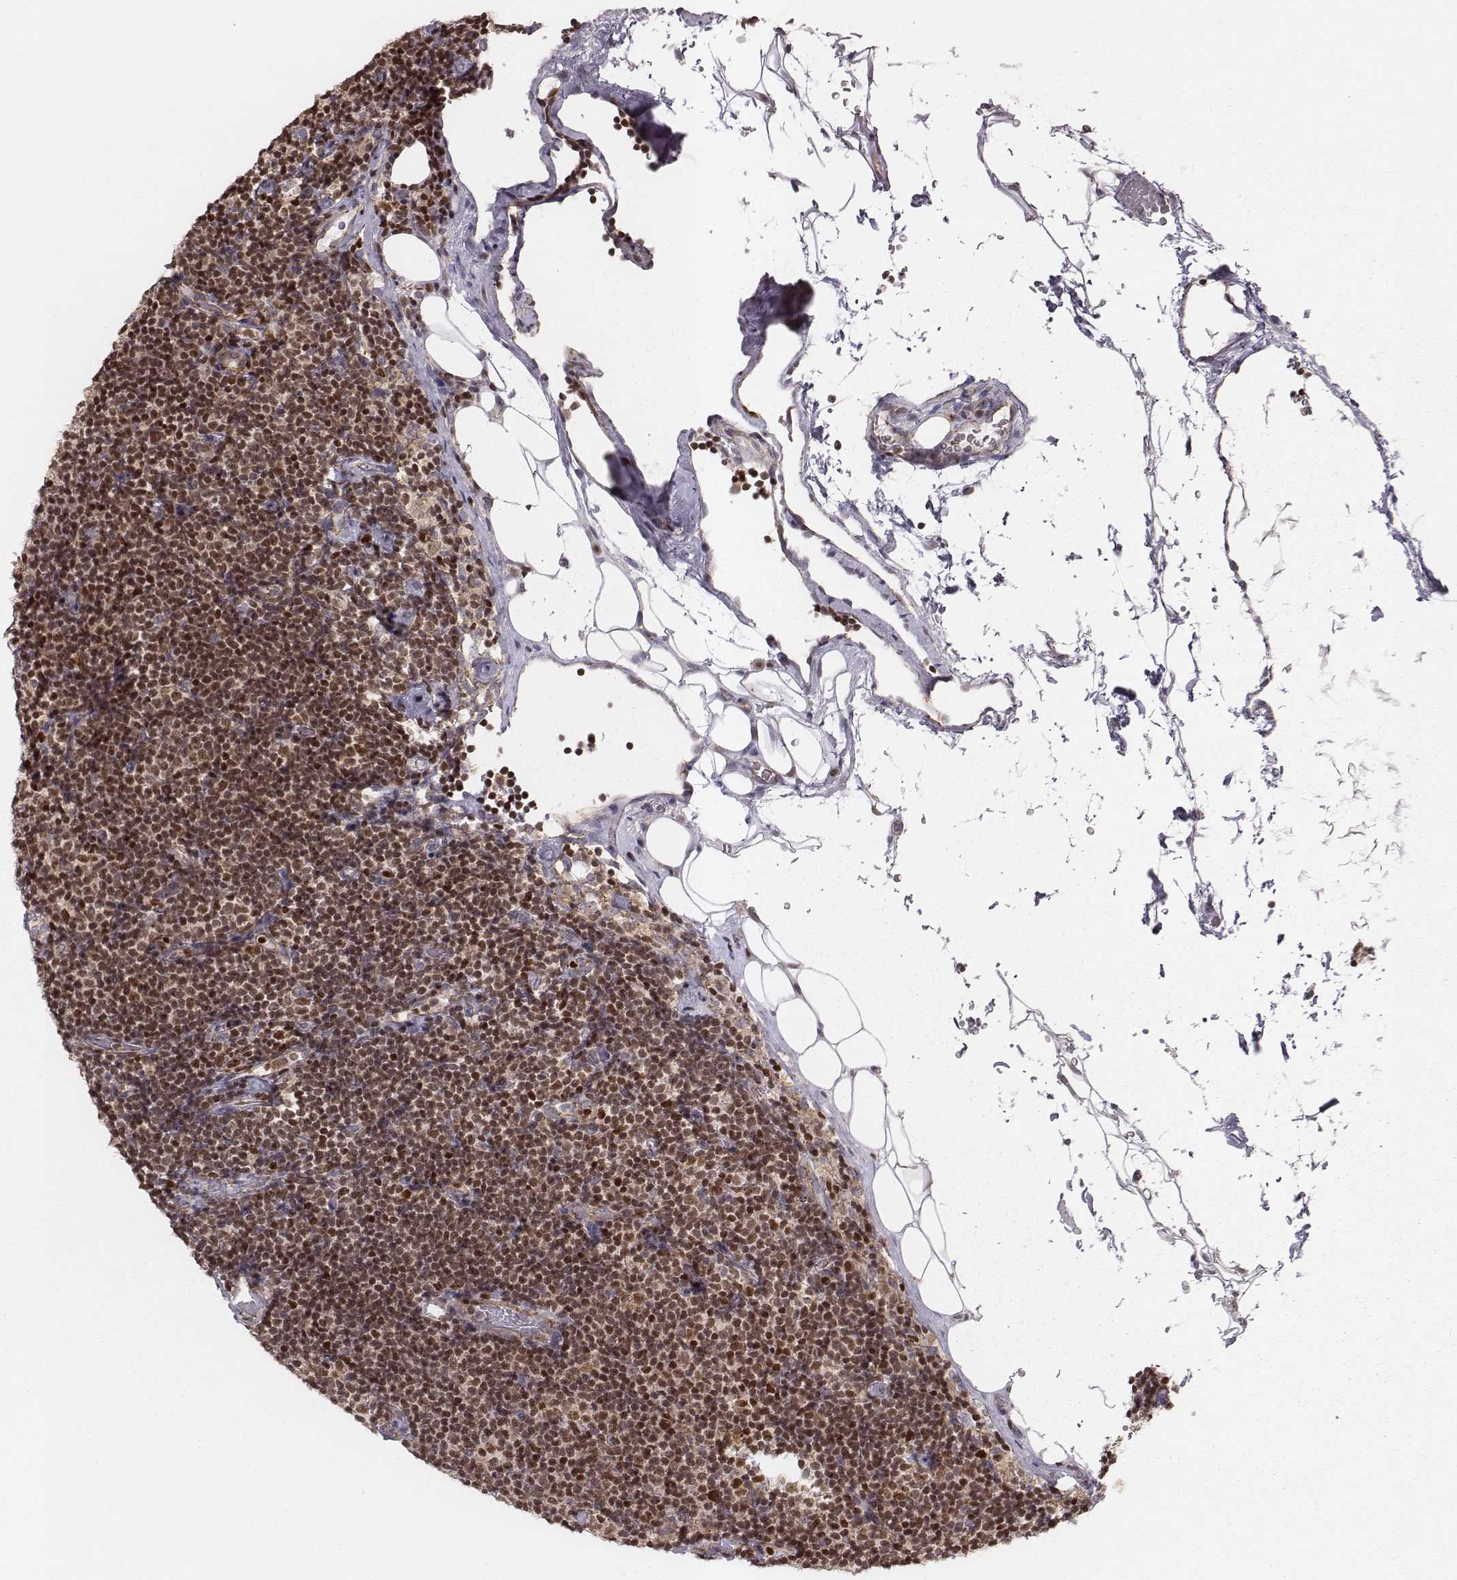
{"staining": {"intensity": "moderate", "quantity": ">75%", "location": "nuclear"}, "tissue": "lymphoma", "cell_type": "Tumor cells", "image_type": "cancer", "snomed": [{"axis": "morphology", "description": "Malignant lymphoma, non-Hodgkin's type, Low grade"}, {"axis": "topography", "description": "Lymph node"}], "caption": "Immunohistochemical staining of human lymphoma displays moderate nuclear protein positivity in about >75% of tumor cells. Using DAB (3,3'-diaminobenzidine) (brown) and hematoxylin (blue) stains, captured at high magnification using brightfield microscopy.", "gene": "WDR59", "patient": {"sex": "male", "age": 81}}